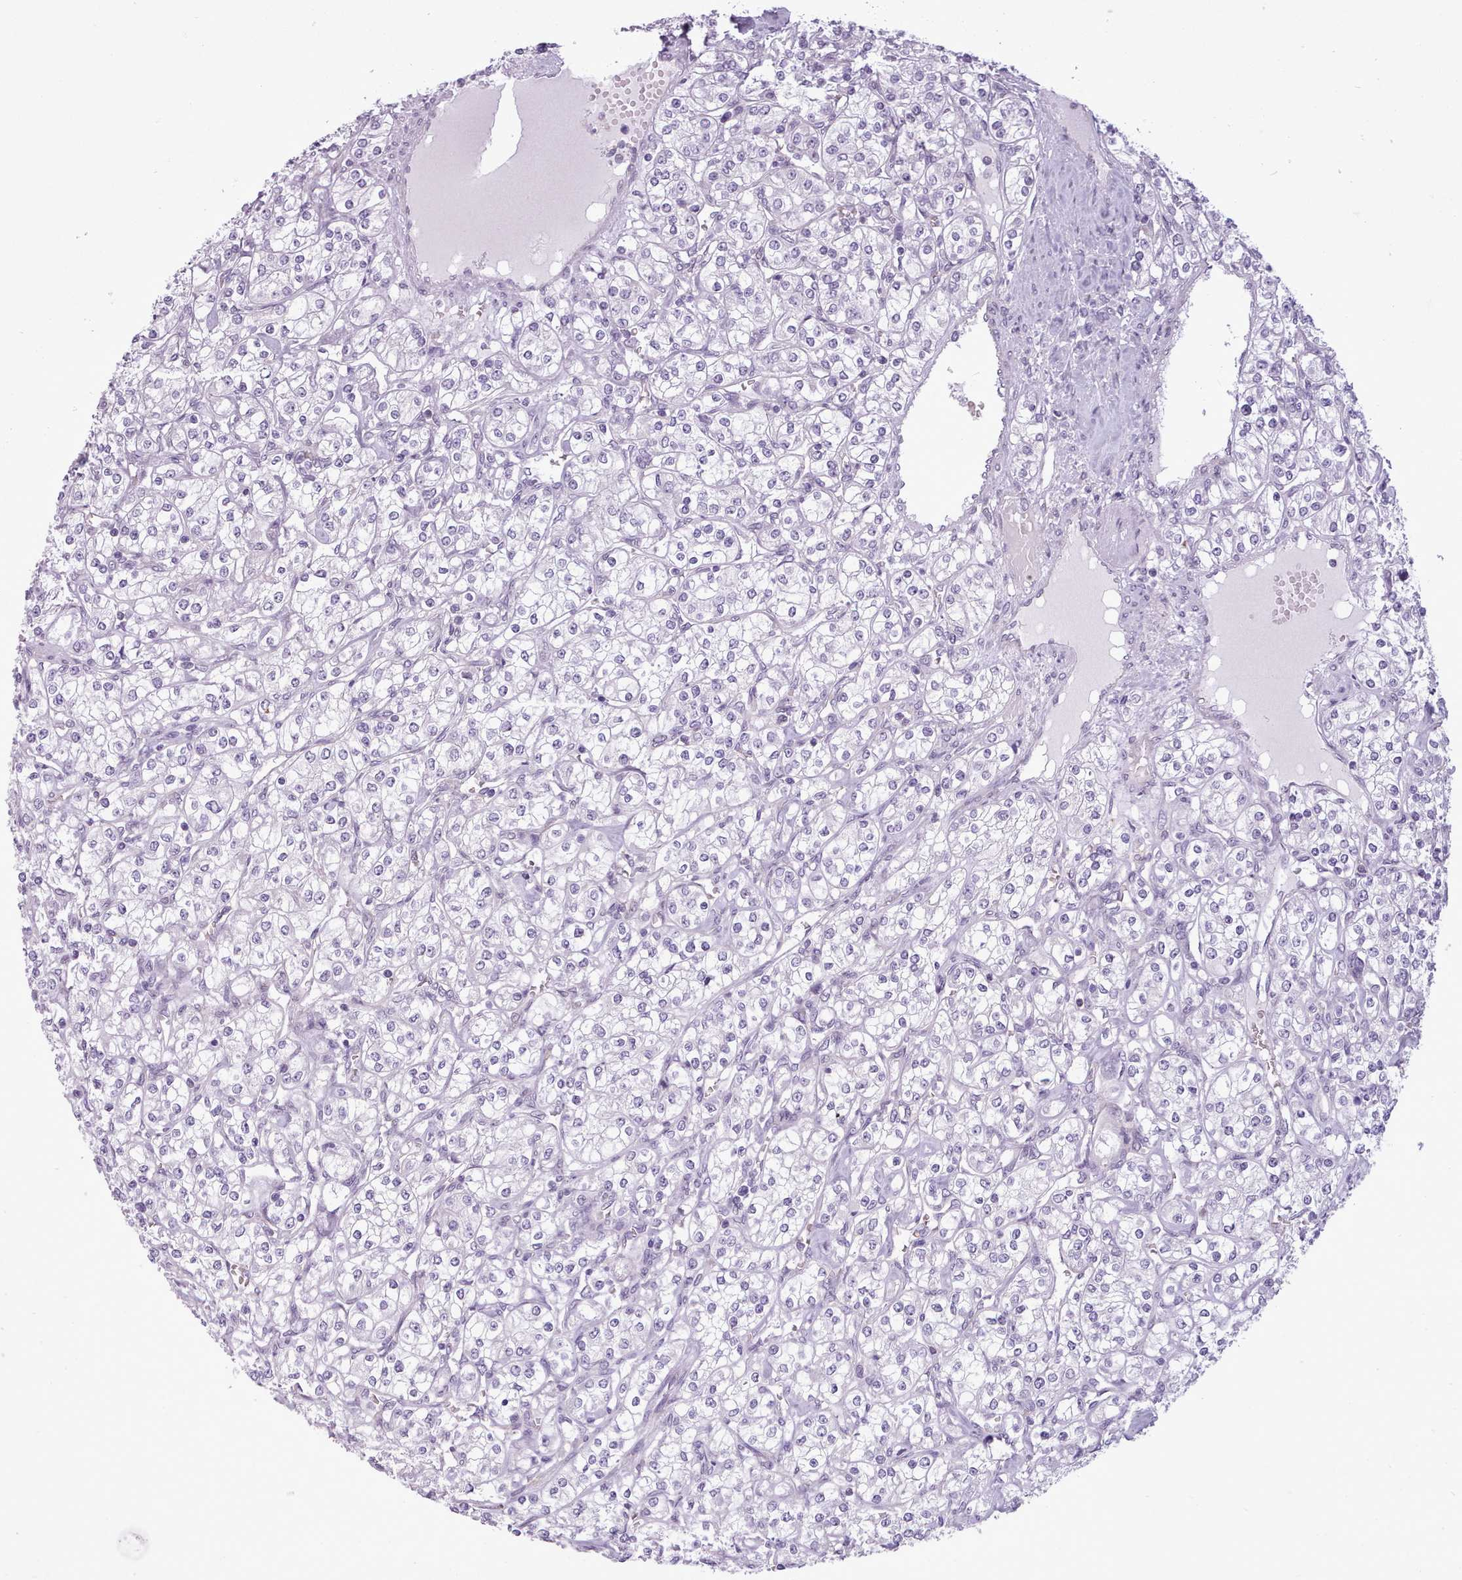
{"staining": {"intensity": "negative", "quantity": "none", "location": "none"}, "tissue": "renal cancer", "cell_type": "Tumor cells", "image_type": "cancer", "snomed": [{"axis": "morphology", "description": "Adenocarcinoma, NOS"}, {"axis": "topography", "description": "Kidney"}], "caption": "Adenocarcinoma (renal) was stained to show a protein in brown. There is no significant staining in tumor cells.", "gene": "SLURP1", "patient": {"sex": "male", "age": 77}}